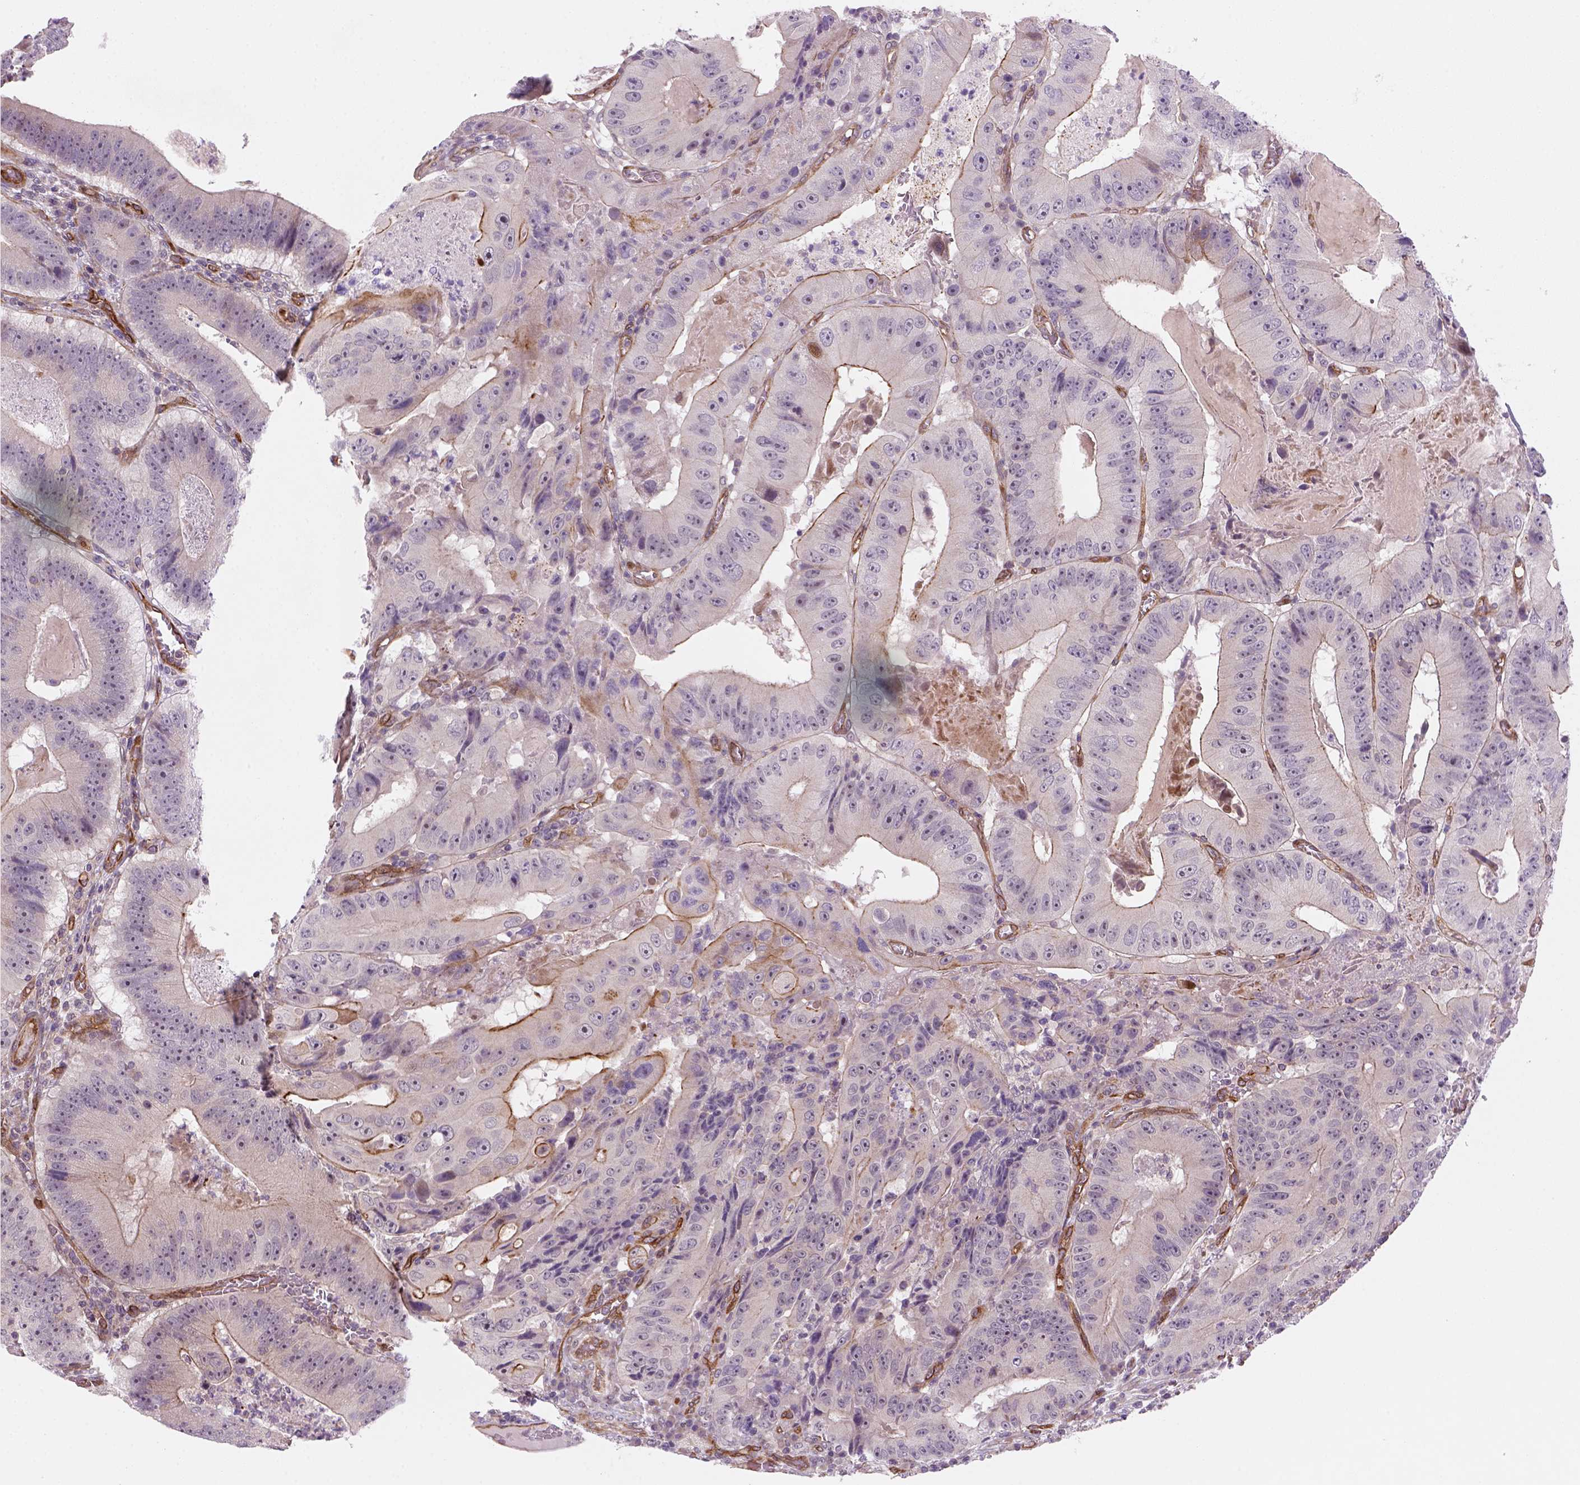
{"staining": {"intensity": "strong", "quantity": "<25%", "location": "cytoplasmic/membranous"}, "tissue": "colorectal cancer", "cell_type": "Tumor cells", "image_type": "cancer", "snomed": [{"axis": "morphology", "description": "Adenocarcinoma, NOS"}, {"axis": "topography", "description": "Colon"}], "caption": "This histopathology image reveals colorectal adenocarcinoma stained with IHC to label a protein in brown. The cytoplasmic/membranous of tumor cells show strong positivity for the protein. Nuclei are counter-stained blue.", "gene": "VSTM5", "patient": {"sex": "female", "age": 86}}